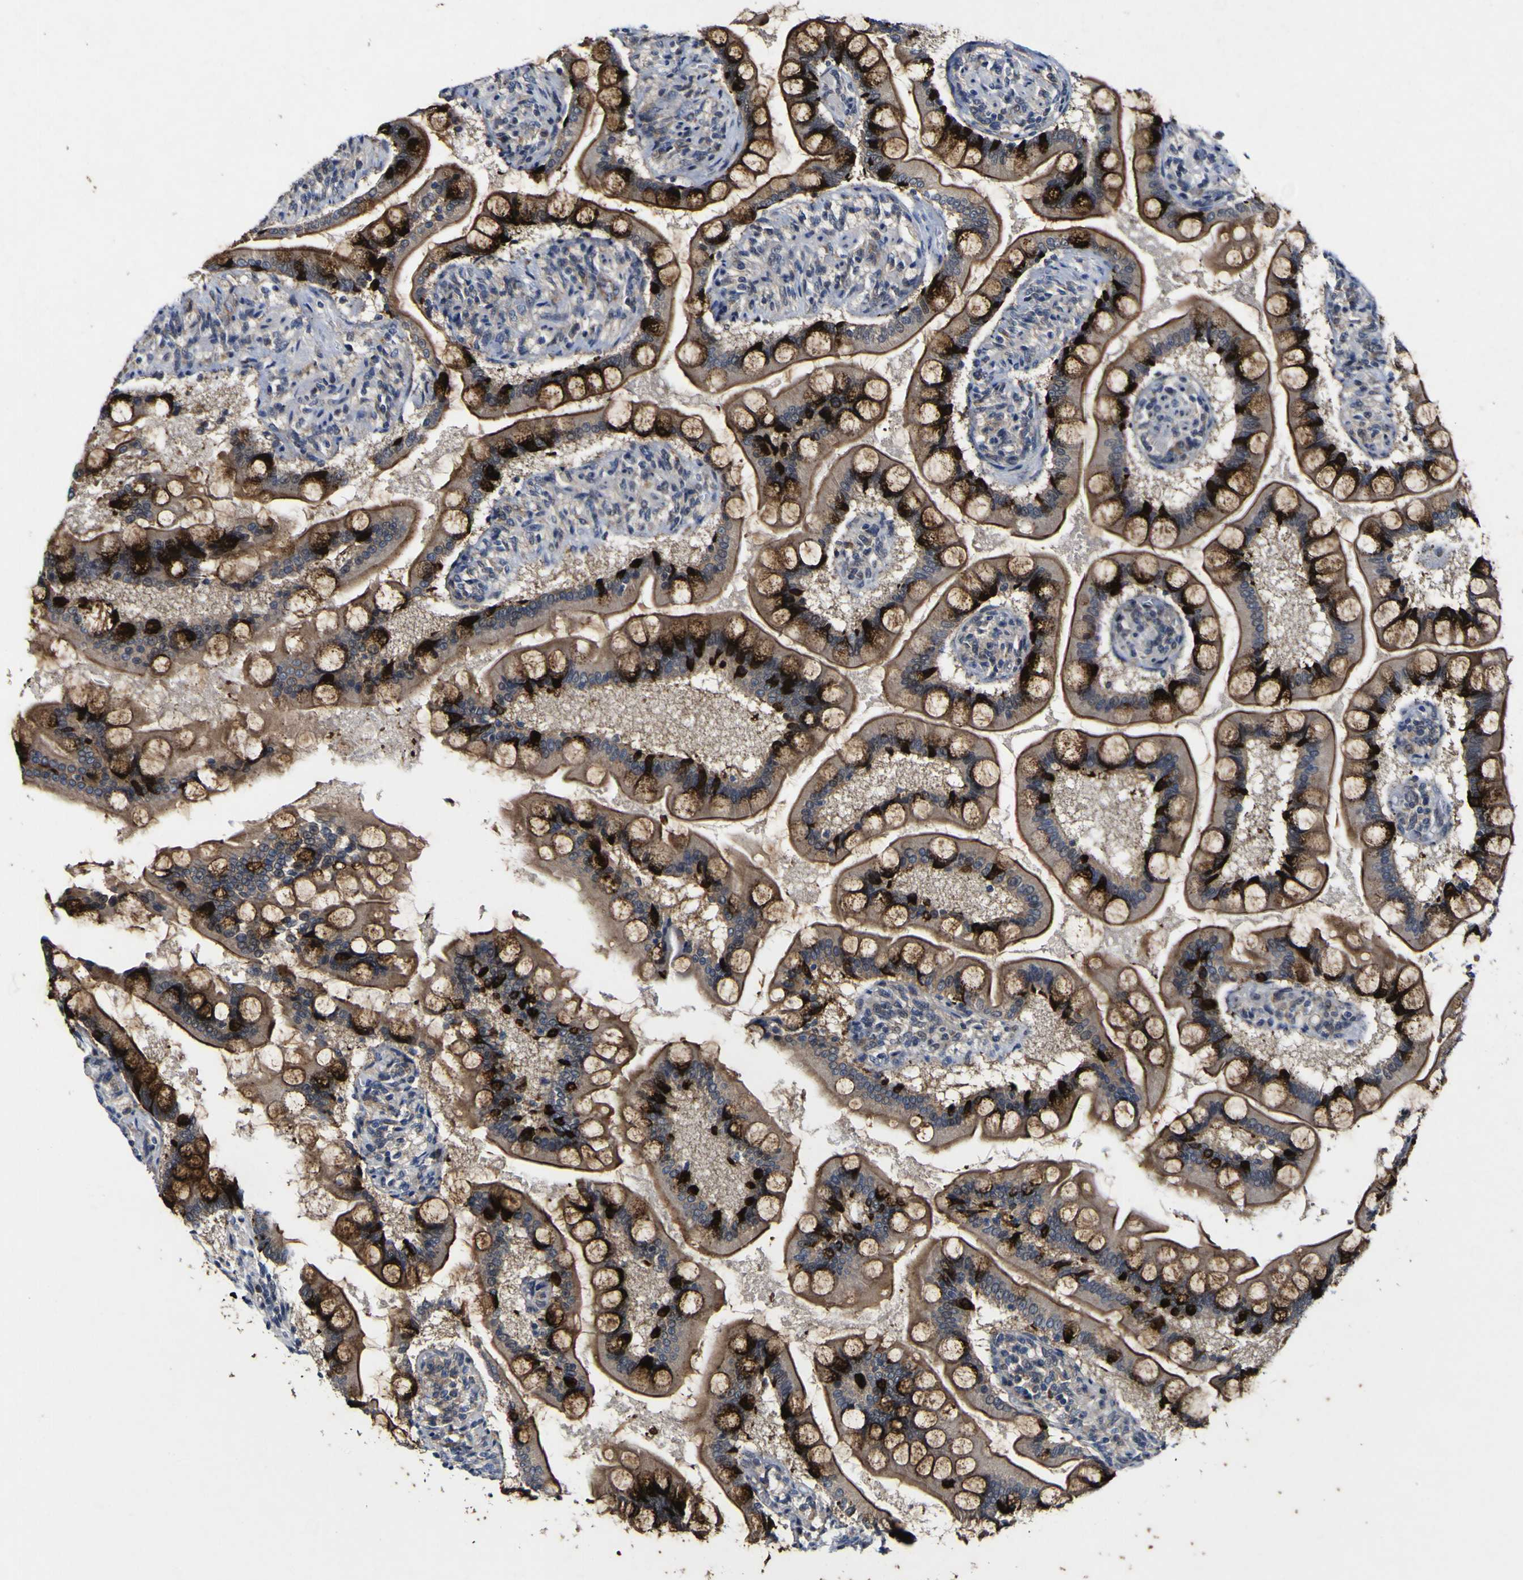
{"staining": {"intensity": "strong", "quantity": ">75%", "location": "cytoplasmic/membranous"}, "tissue": "small intestine", "cell_type": "Glandular cells", "image_type": "normal", "snomed": [{"axis": "morphology", "description": "Normal tissue, NOS"}, {"axis": "topography", "description": "Small intestine"}], "caption": "Glandular cells display high levels of strong cytoplasmic/membranous staining in approximately >75% of cells in benign human small intestine.", "gene": "CCL2", "patient": {"sex": "male", "age": 41}}